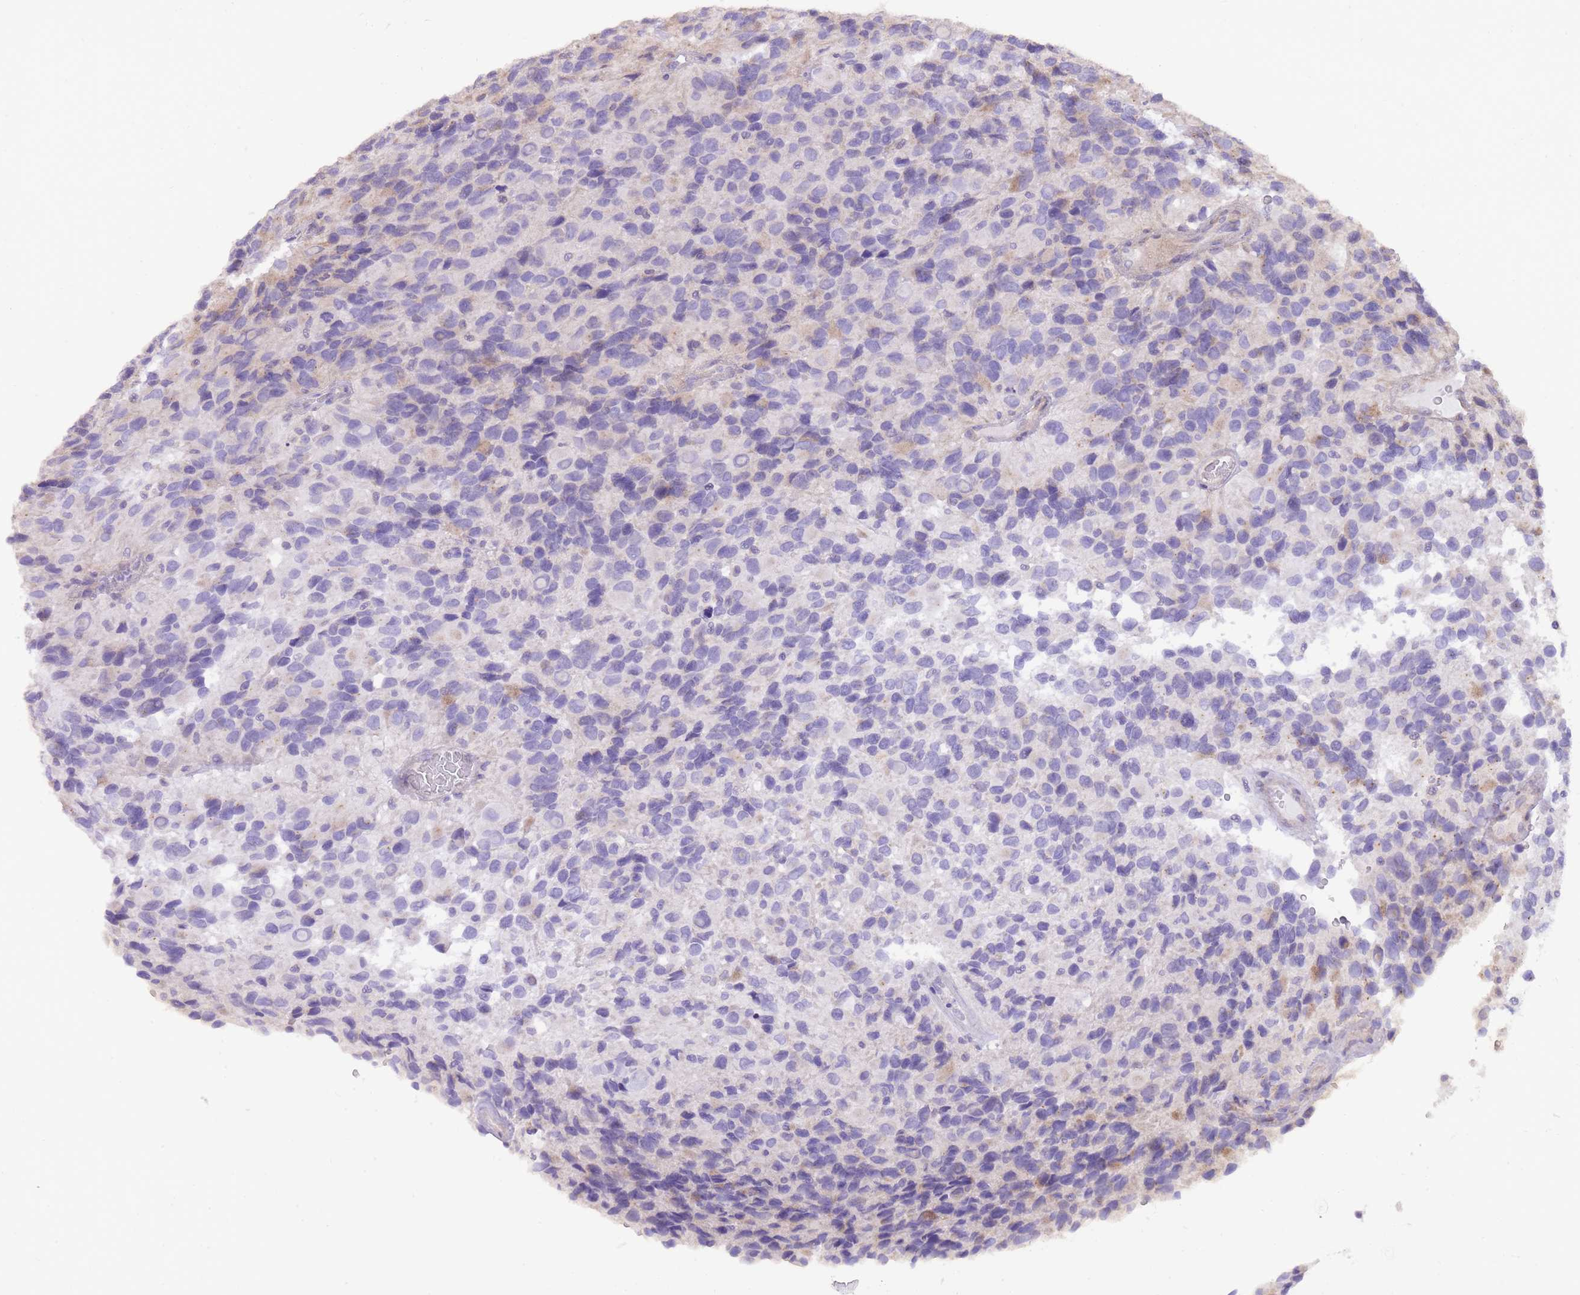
{"staining": {"intensity": "negative", "quantity": "none", "location": "none"}, "tissue": "glioma", "cell_type": "Tumor cells", "image_type": "cancer", "snomed": [{"axis": "morphology", "description": "Glioma, malignant, High grade"}, {"axis": "topography", "description": "Brain"}], "caption": "There is no significant positivity in tumor cells of malignant glioma (high-grade).", "gene": "TOPAZ1", "patient": {"sex": "male", "age": 77}}